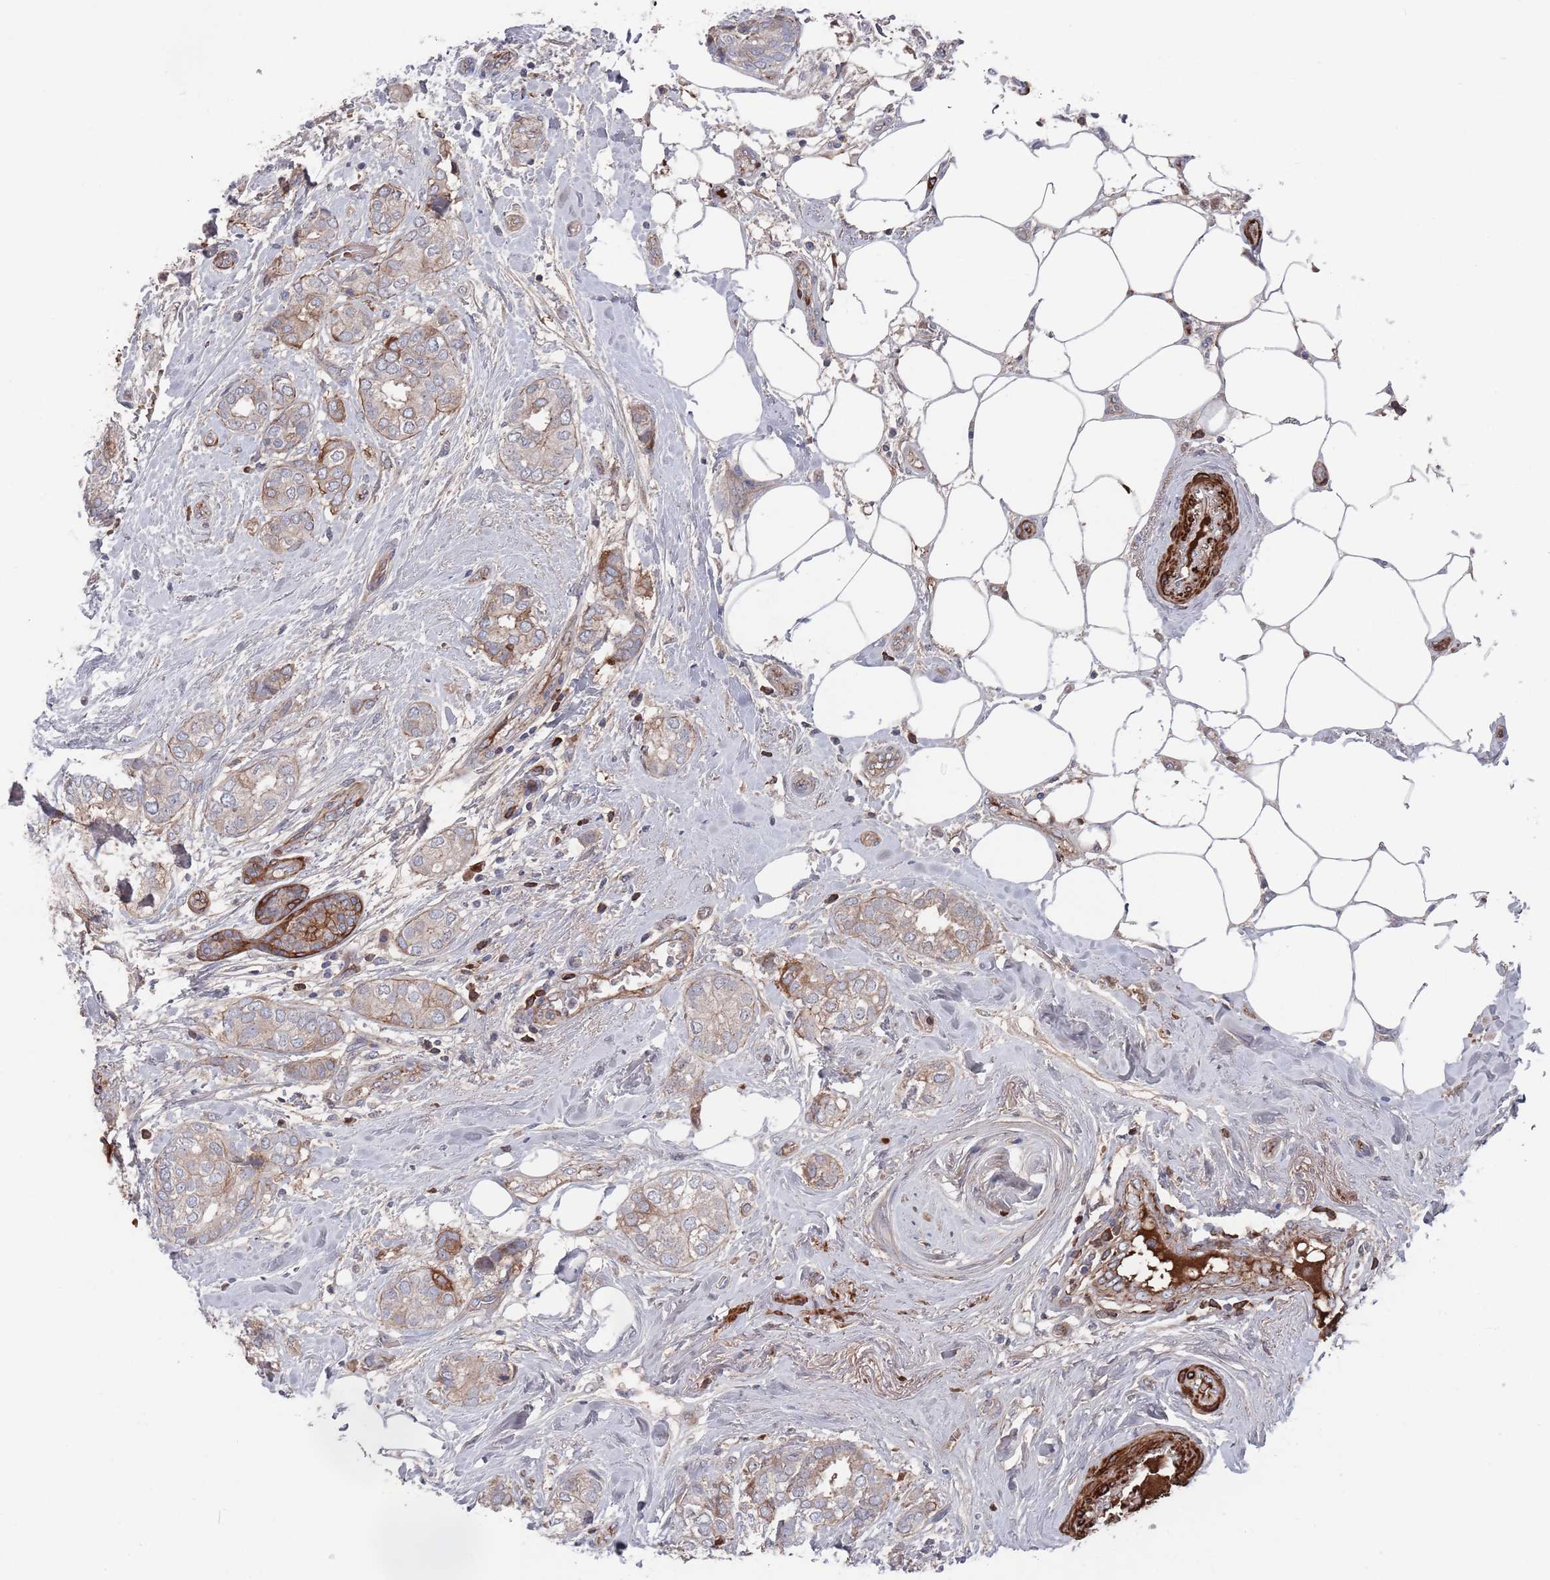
{"staining": {"intensity": "weak", "quantity": "<25%", "location": "cytoplasmic/membranous"}, "tissue": "breast cancer", "cell_type": "Tumor cells", "image_type": "cancer", "snomed": [{"axis": "morphology", "description": "Duct carcinoma"}, {"axis": "topography", "description": "Breast"}], "caption": "This image is of breast invasive ductal carcinoma stained with immunohistochemistry (IHC) to label a protein in brown with the nuclei are counter-stained blue. There is no positivity in tumor cells.", "gene": "PLEKHA4", "patient": {"sex": "female", "age": 73}}